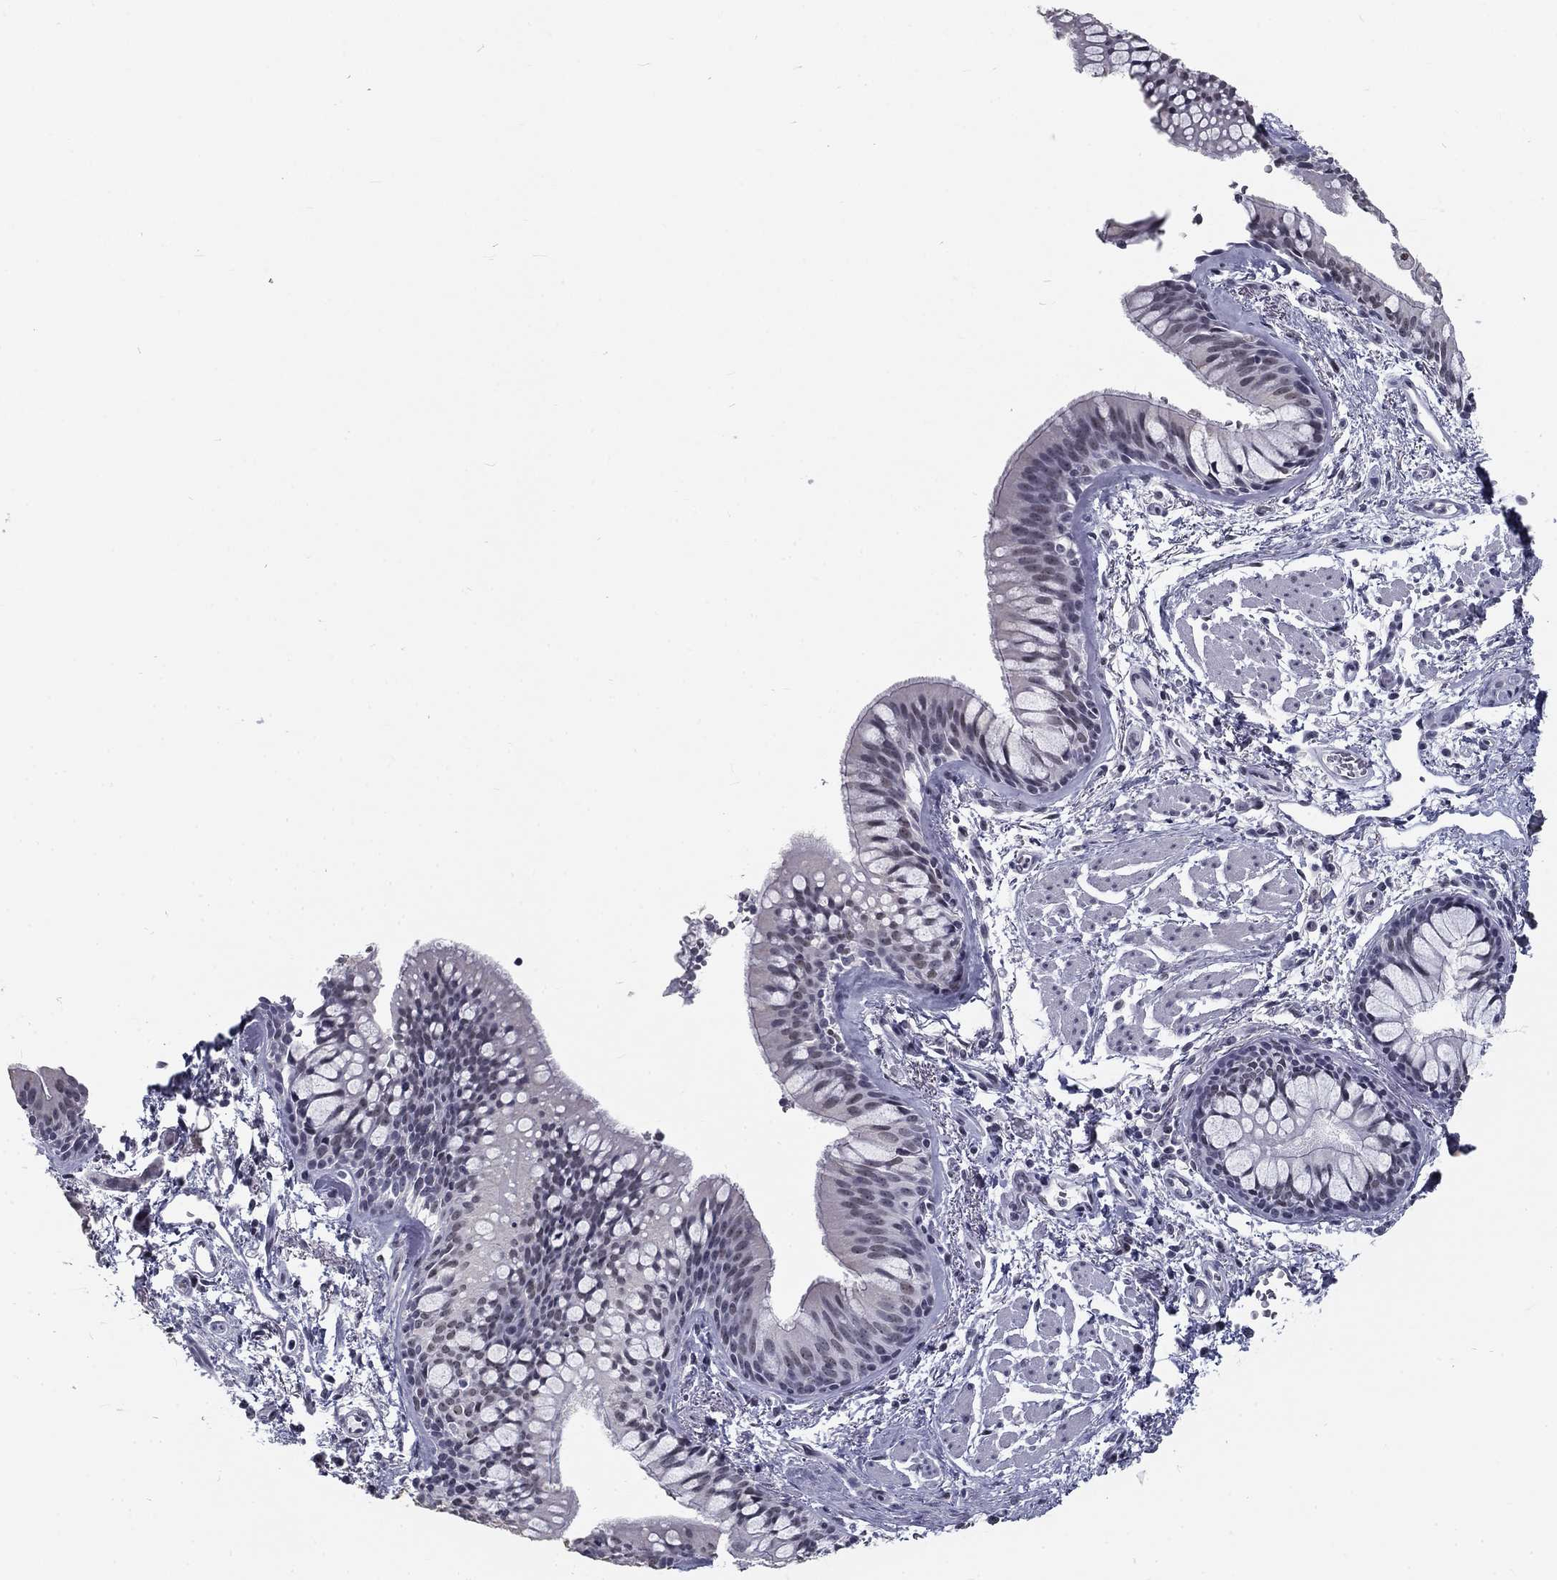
{"staining": {"intensity": "negative", "quantity": "none", "location": "none"}, "tissue": "bronchus", "cell_type": "Respiratory epithelial cells", "image_type": "normal", "snomed": [{"axis": "morphology", "description": "Normal tissue, NOS"}, {"axis": "topography", "description": "Bronchus"}, {"axis": "topography", "description": "Lung"}], "caption": "A high-resolution histopathology image shows immunohistochemistry staining of benign bronchus, which demonstrates no significant expression in respiratory epithelial cells. (Stains: DAB immunohistochemistry with hematoxylin counter stain, Microscopy: brightfield microscopy at high magnification).", "gene": "SNORC", "patient": {"sex": "female", "age": 57}}